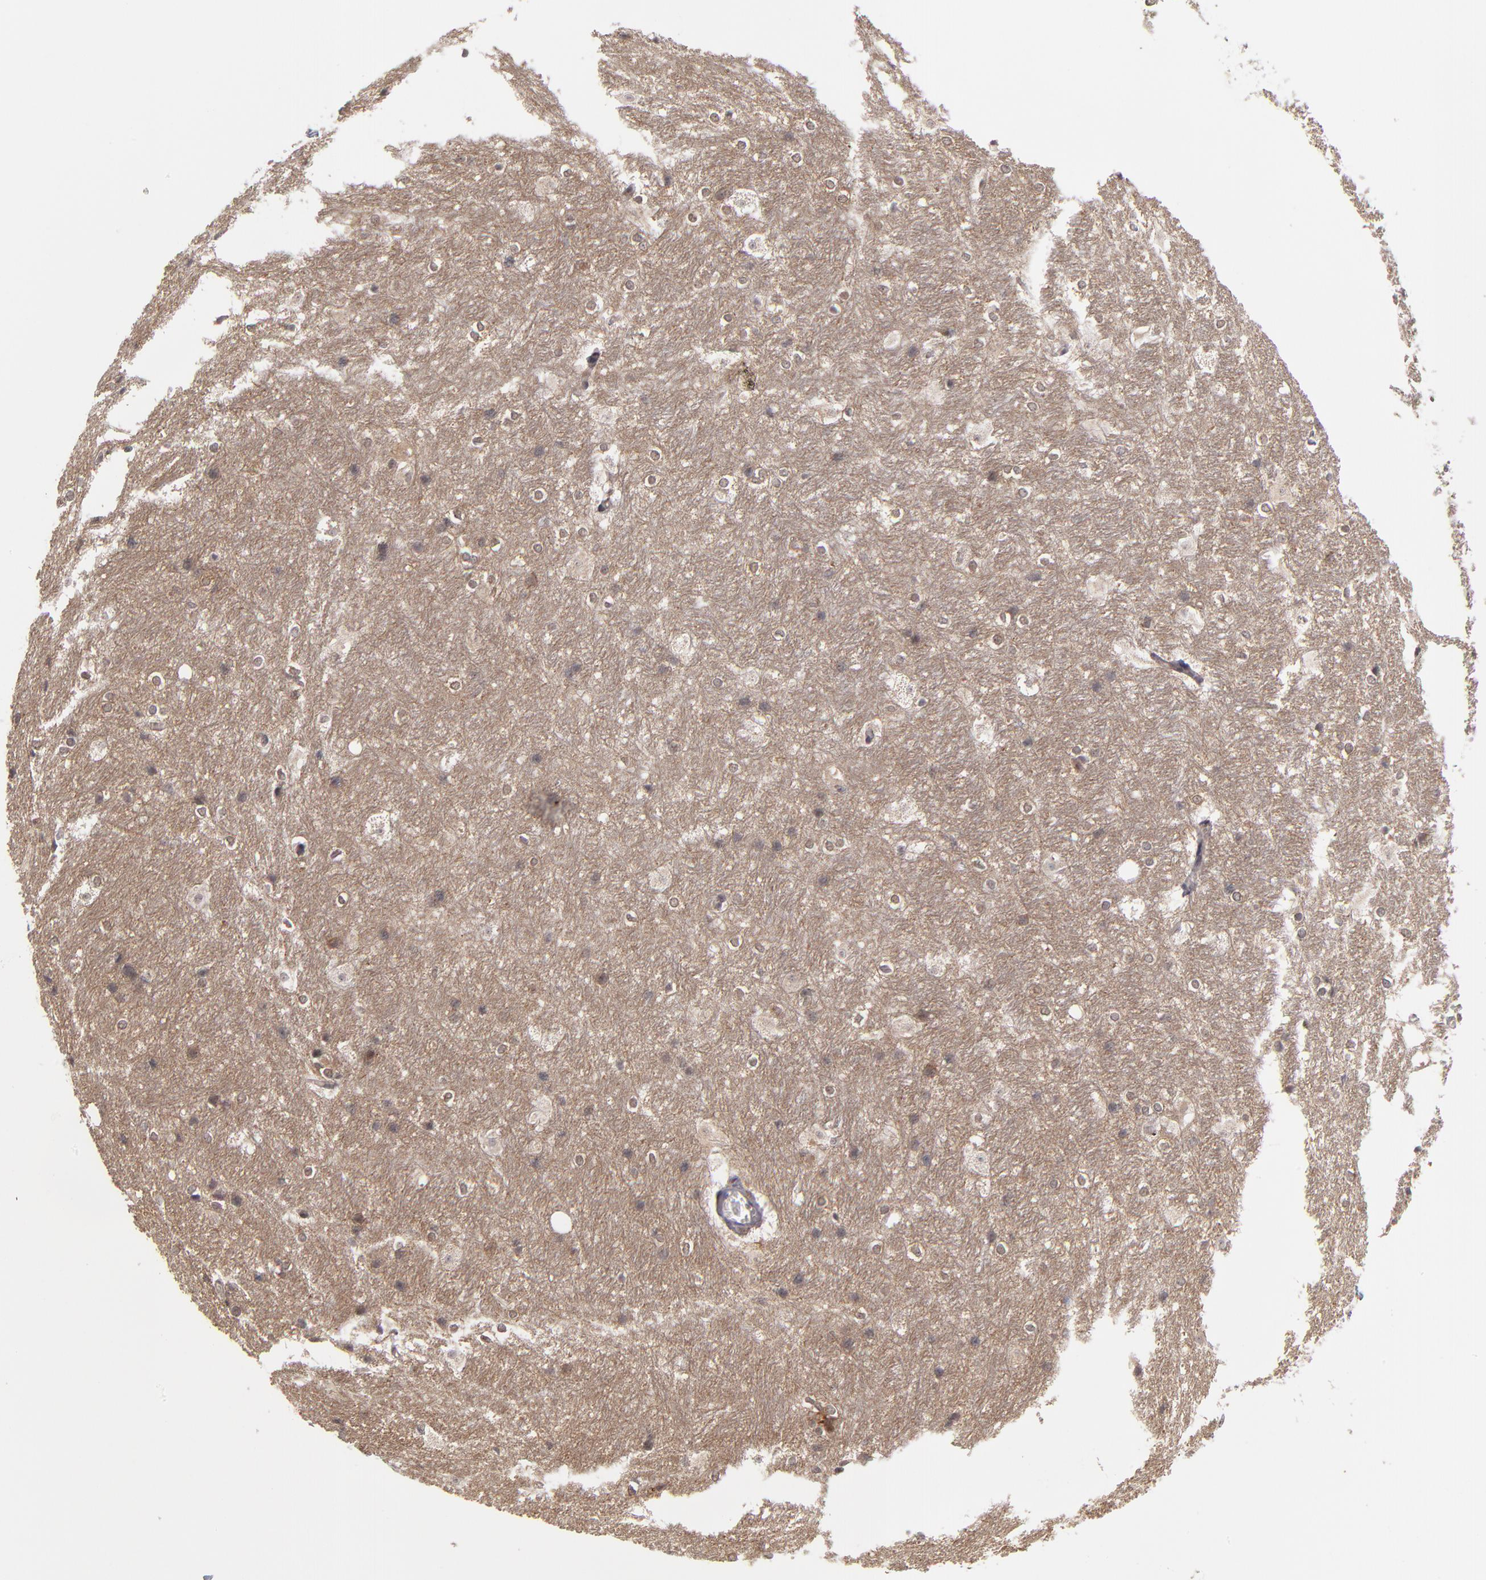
{"staining": {"intensity": "negative", "quantity": "none", "location": "none"}, "tissue": "hippocampus", "cell_type": "Glial cells", "image_type": "normal", "snomed": [{"axis": "morphology", "description": "Normal tissue, NOS"}, {"axis": "topography", "description": "Hippocampus"}], "caption": "A high-resolution photomicrograph shows immunohistochemistry (IHC) staining of normal hippocampus, which demonstrates no significant staining in glial cells. The staining is performed using DAB brown chromogen with nuclei counter-stained in using hematoxylin.", "gene": "KDM6A", "patient": {"sex": "female", "age": 19}}